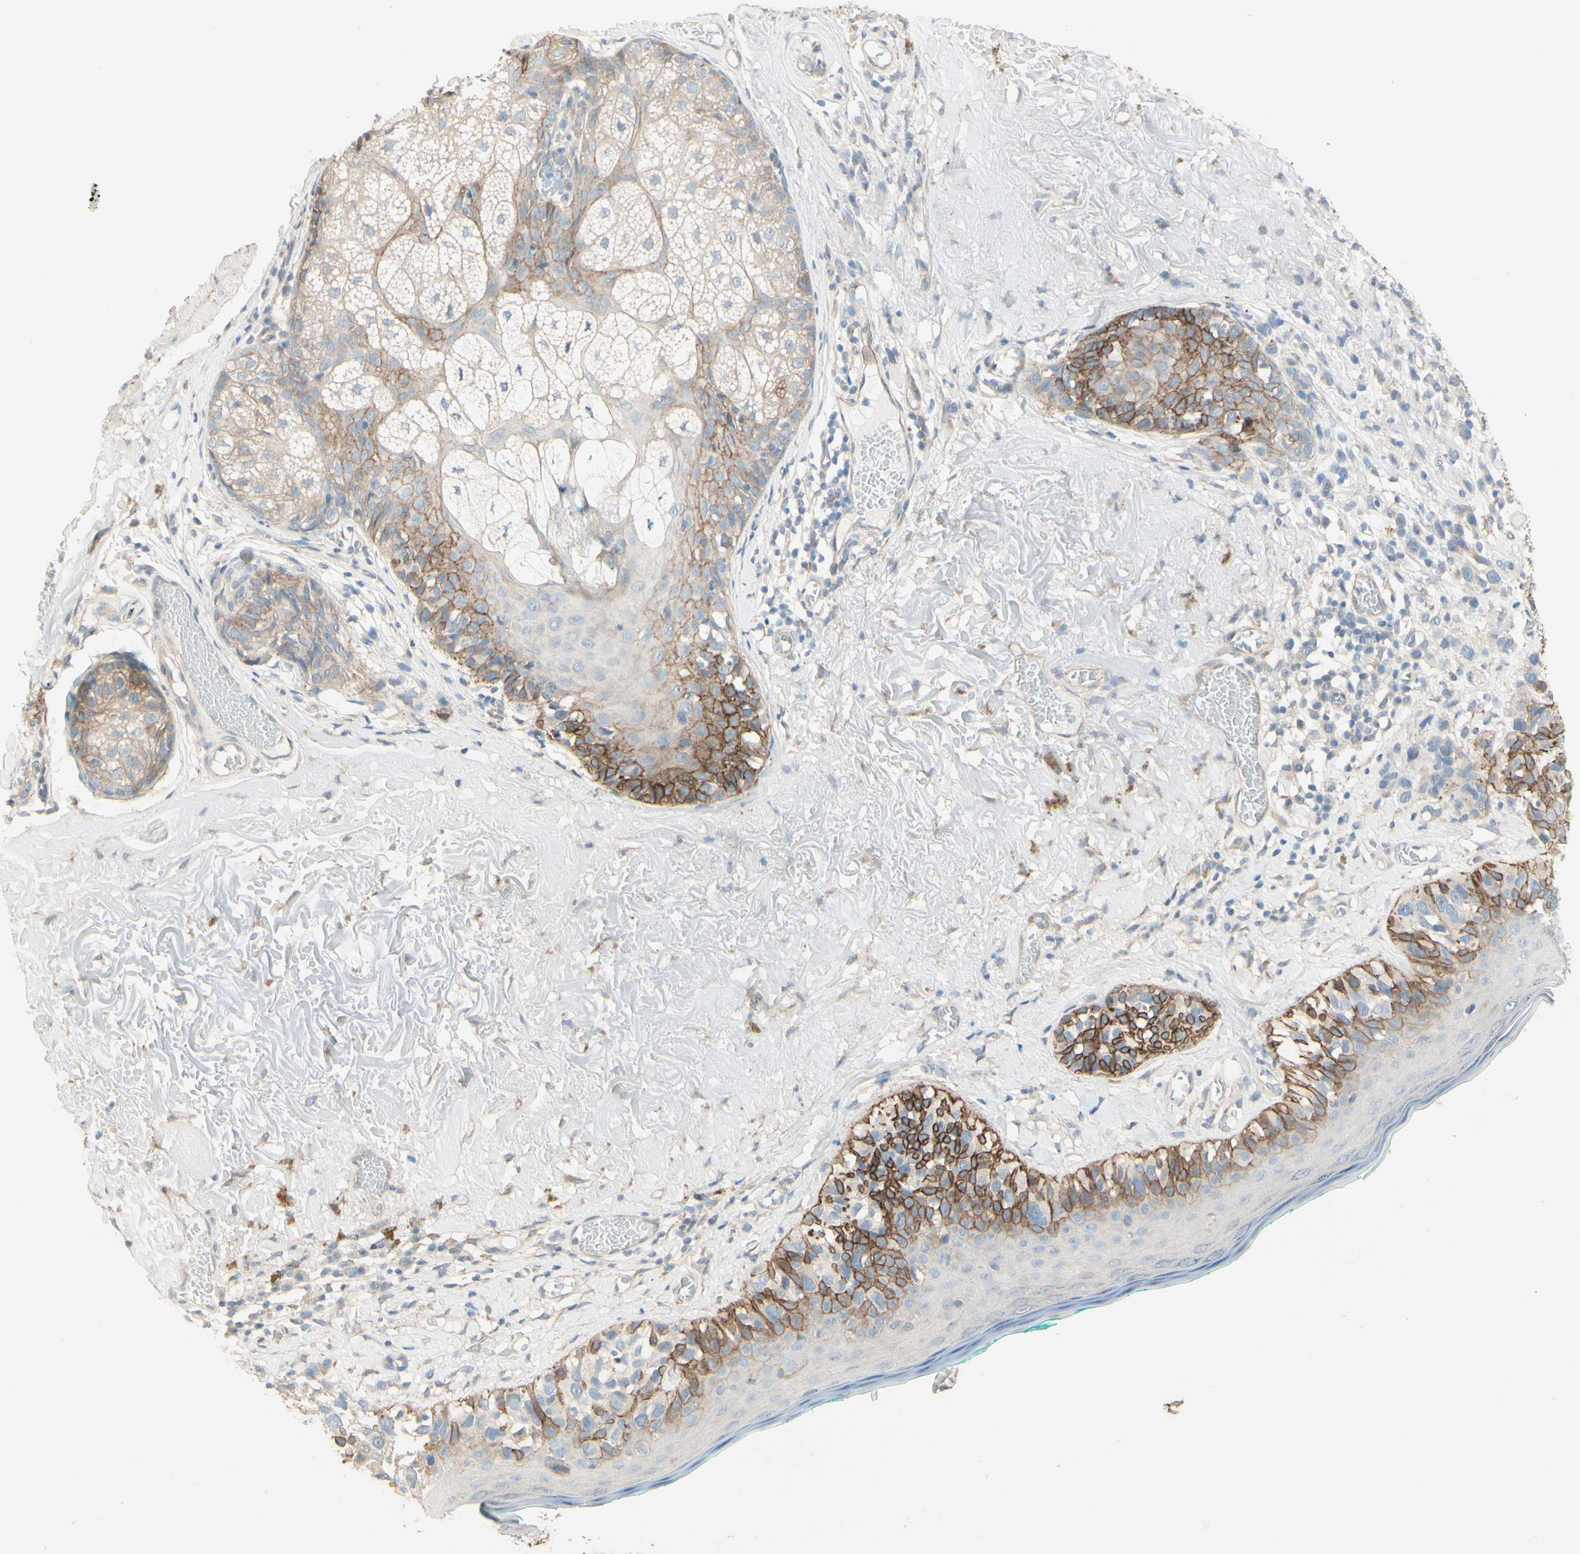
{"staining": {"intensity": "moderate", "quantity": ">75%", "location": "cytoplasmic/membranous"}, "tissue": "melanoma", "cell_type": "Tumor cells", "image_type": "cancer", "snomed": [{"axis": "morphology", "description": "Malignant melanoma in situ"}, {"axis": "morphology", "description": "Malignant melanoma, NOS"}, {"axis": "topography", "description": "Skin"}], "caption": "Tumor cells reveal medium levels of moderate cytoplasmic/membranous staining in about >75% of cells in malignant melanoma.", "gene": "RNF149", "patient": {"sex": "female", "age": 88}}